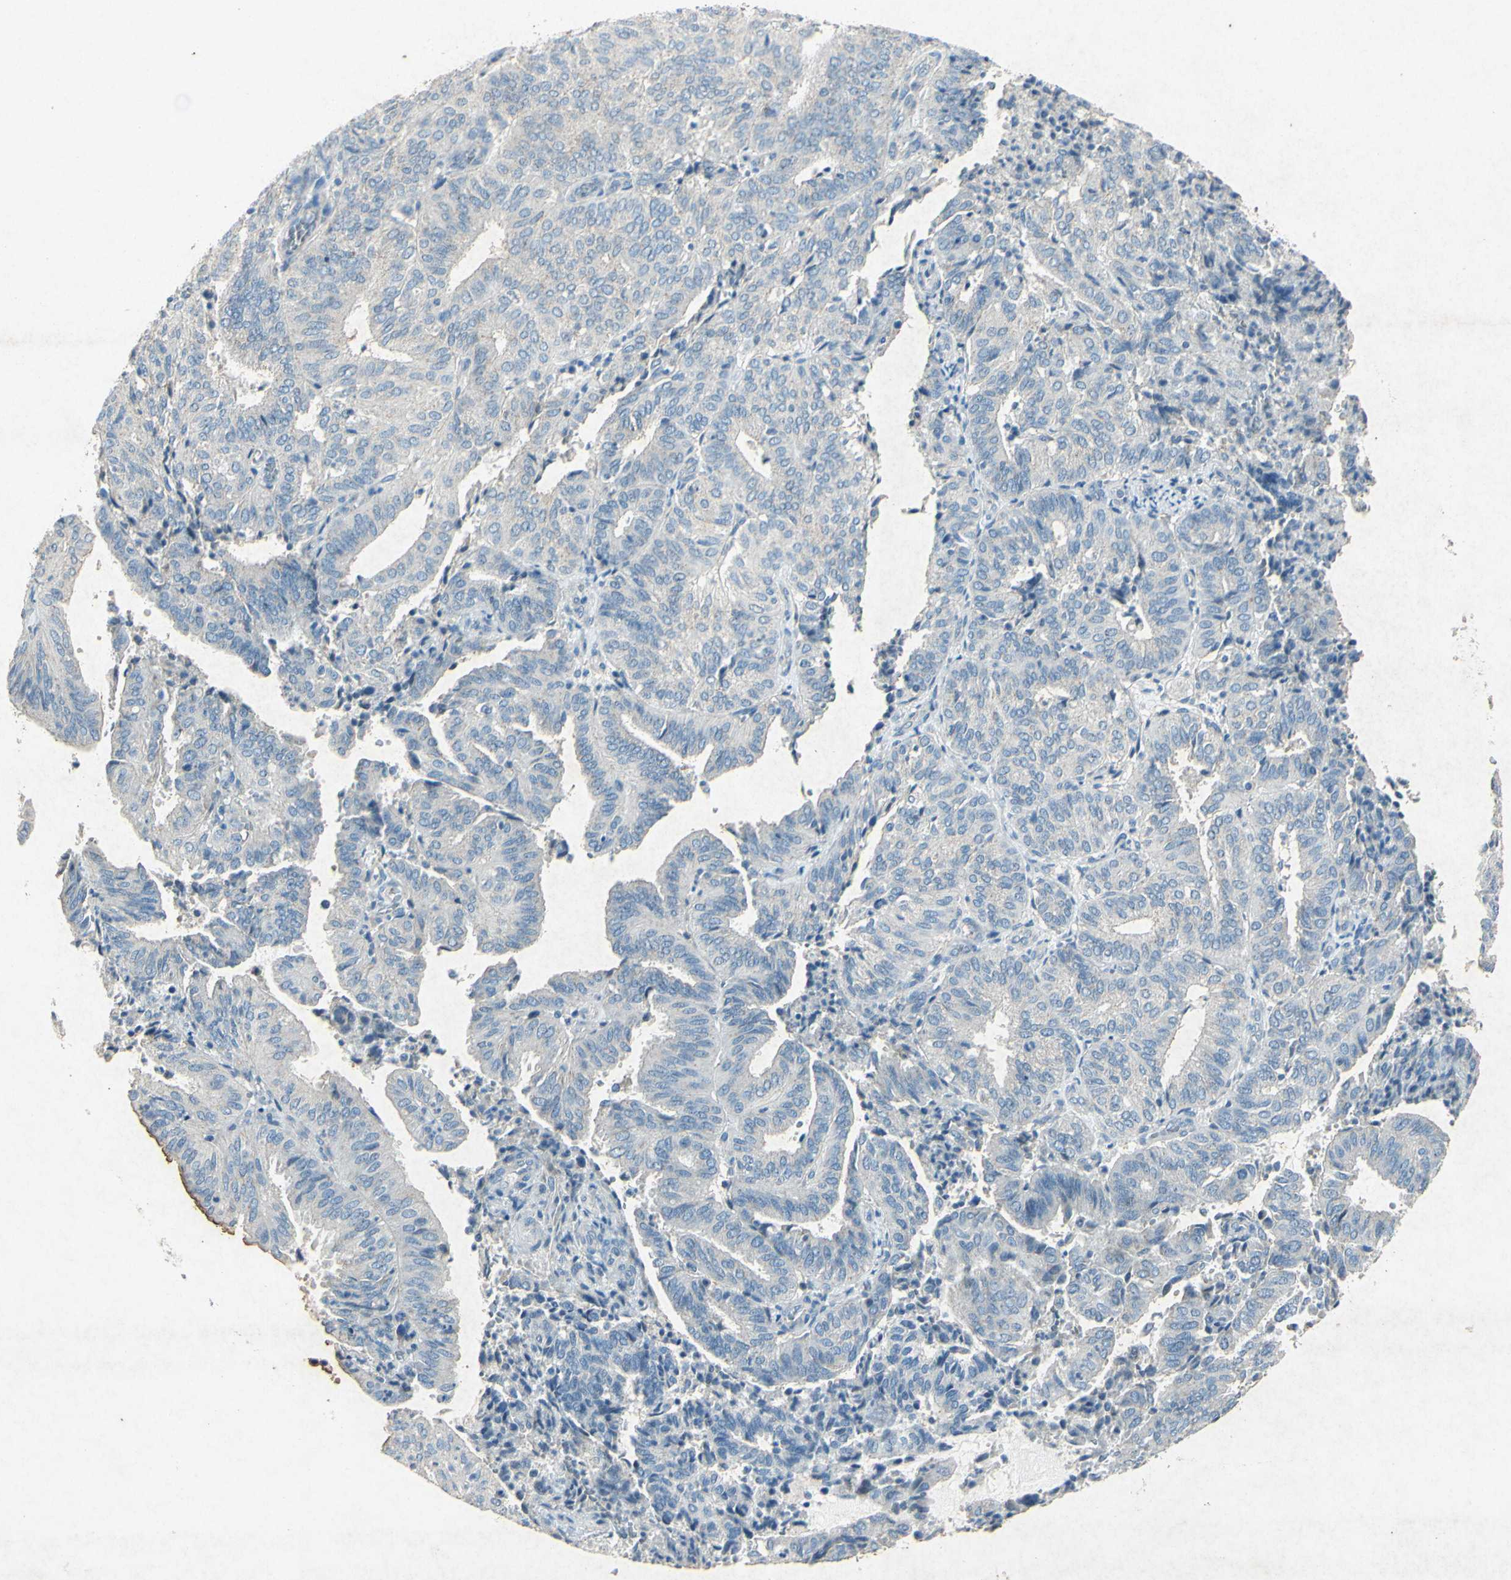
{"staining": {"intensity": "negative", "quantity": "none", "location": "none"}, "tissue": "endometrial cancer", "cell_type": "Tumor cells", "image_type": "cancer", "snomed": [{"axis": "morphology", "description": "Adenocarcinoma, NOS"}, {"axis": "topography", "description": "Uterus"}], "caption": "Photomicrograph shows no significant protein staining in tumor cells of endometrial cancer (adenocarcinoma).", "gene": "SNAP91", "patient": {"sex": "female", "age": 60}}